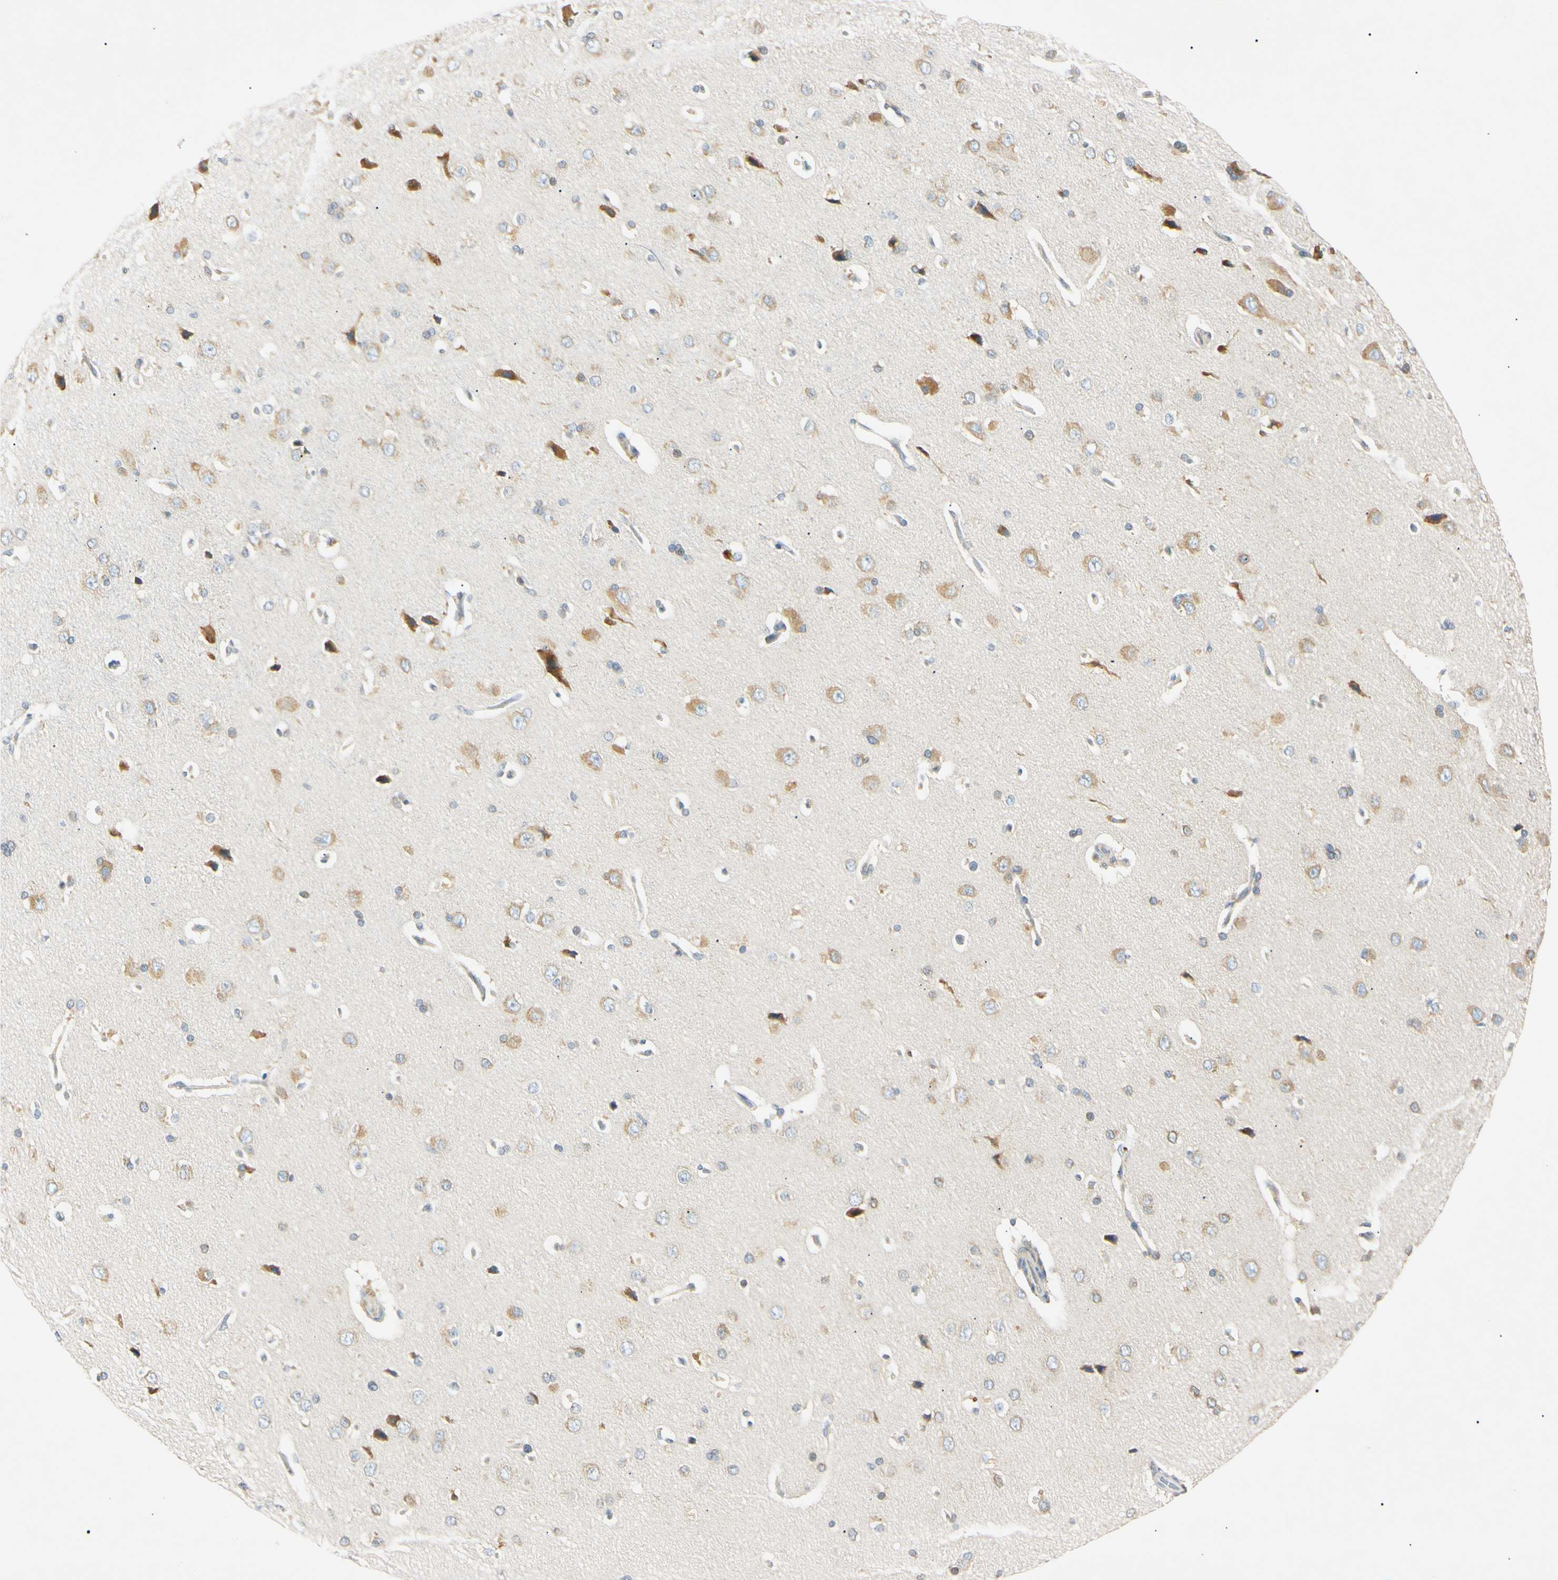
{"staining": {"intensity": "weak", "quantity": "25%-75%", "location": "cytoplasmic/membranous"}, "tissue": "cerebral cortex", "cell_type": "Endothelial cells", "image_type": "normal", "snomed": [{"axis": "morphology", "description": "Normal tissue, NOS"}, {"axis": "topography", "description": "Cerebral cortex"}], "caption": "About 25%-75% of endothelial cells in unremarkable human cerebral cortex display weak cytoplasmic/membranous protein expression as visualized by brown immunohistochemical staining.", "gene": "DNAJB12", "patient": {"sex": "male", "age": 62}}